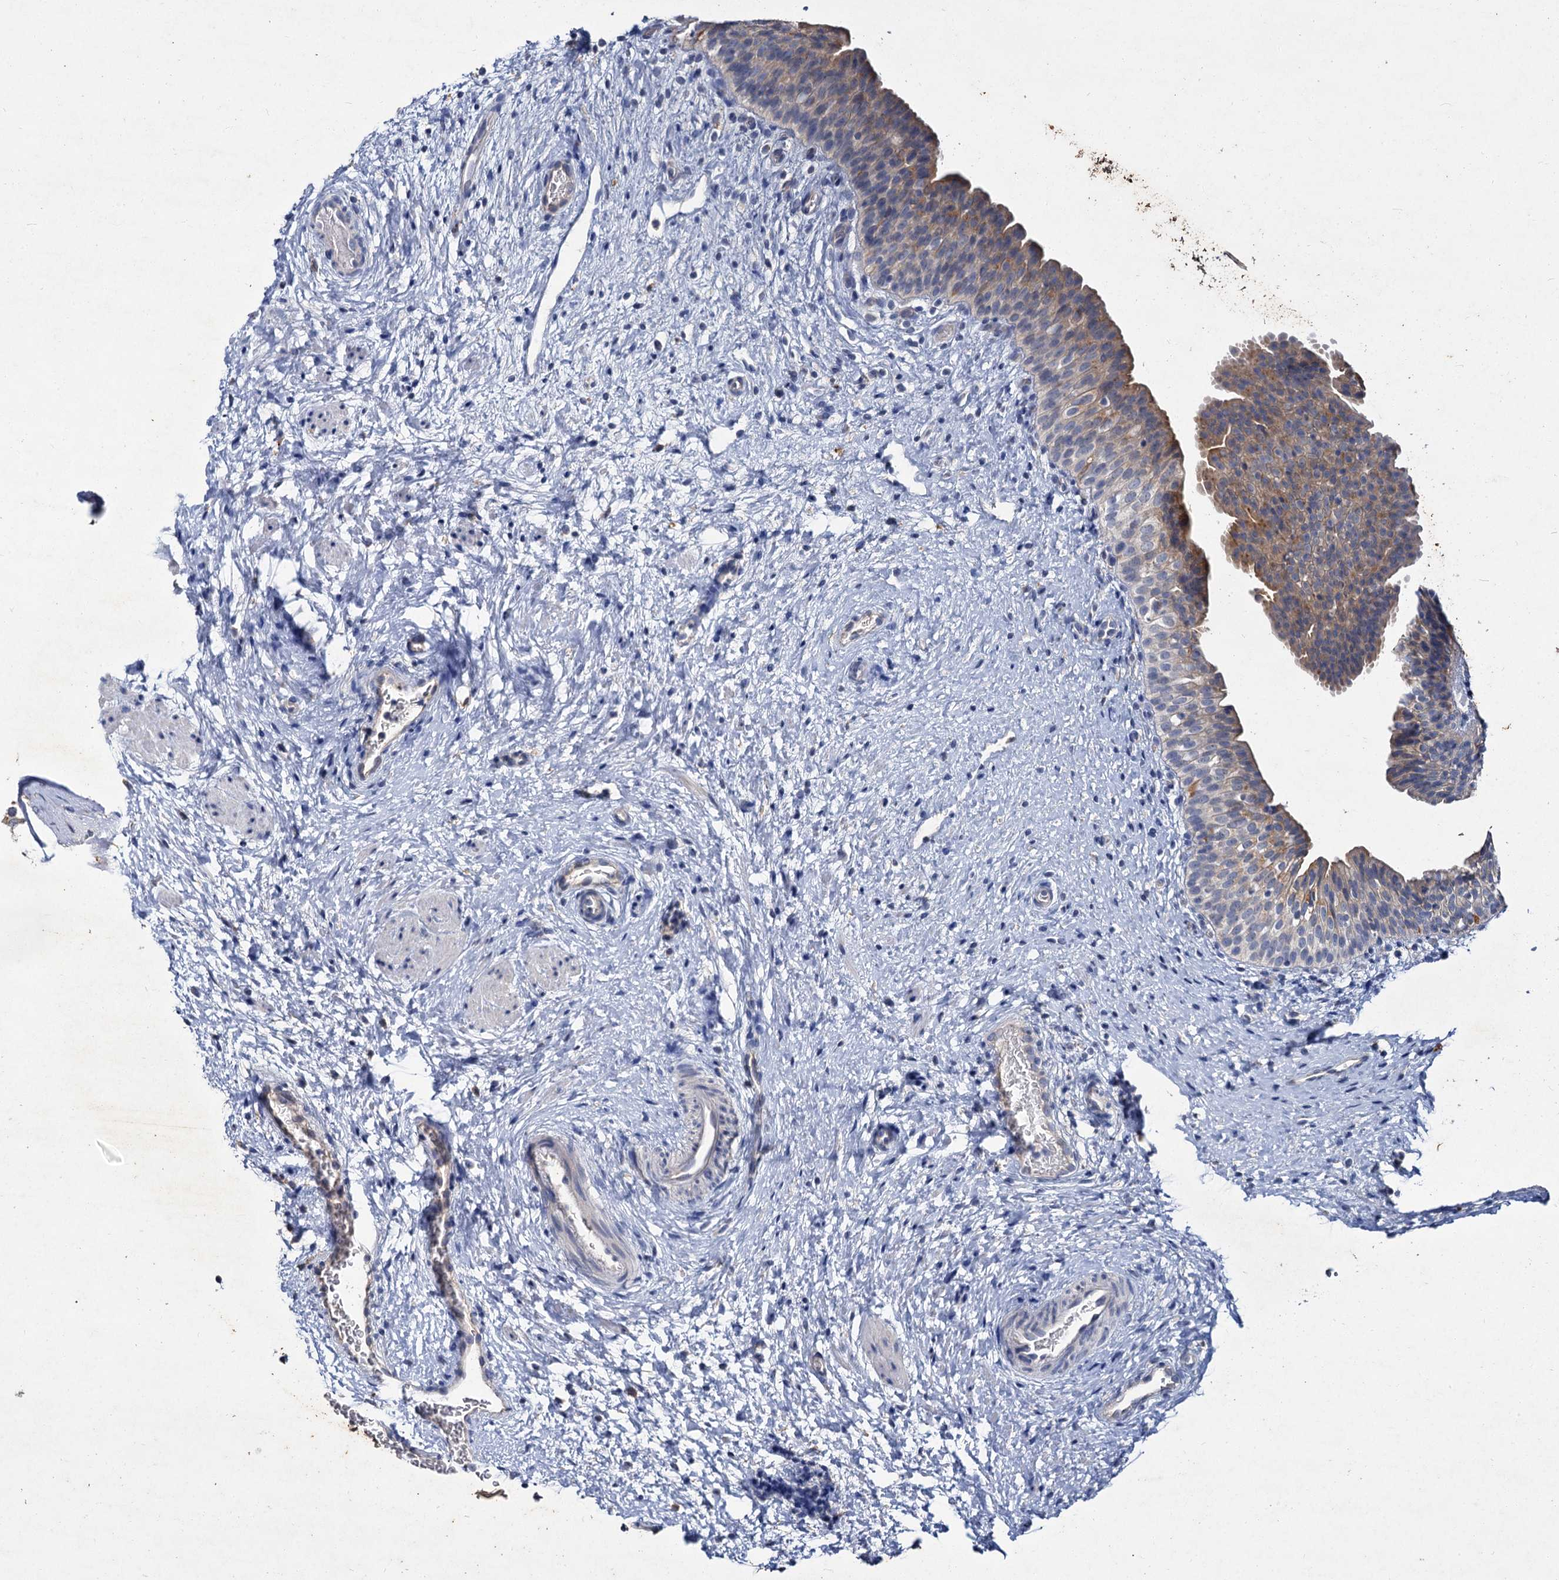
{"staining": {"intensity": "weak", "quantity": "25%-75%", "location": "cytoplasmic/membranous"}, "tissue": "urinary bladder", "cell_type": "Urothelial cells", "image_type": "normal", "snomed": [{"axis": "morphology", "description": "Normal tissue, NOS"}, {"axis": "topography", "description": "Urinary bladder"}], "caption": "Immunohistochemistry (IHC) micrograph of unremarkable urinary bladder: human urinary bladder stained using immunohistochemistry (IHC) reveals low levels of weak protein expression localized specifically in the cytoplasmic/membranous of urothelial cells, appearing as a cytoplasmic/membranous brown color.", "gene": "ATP9A", "patient": {"sex": "male", "age": 1}}